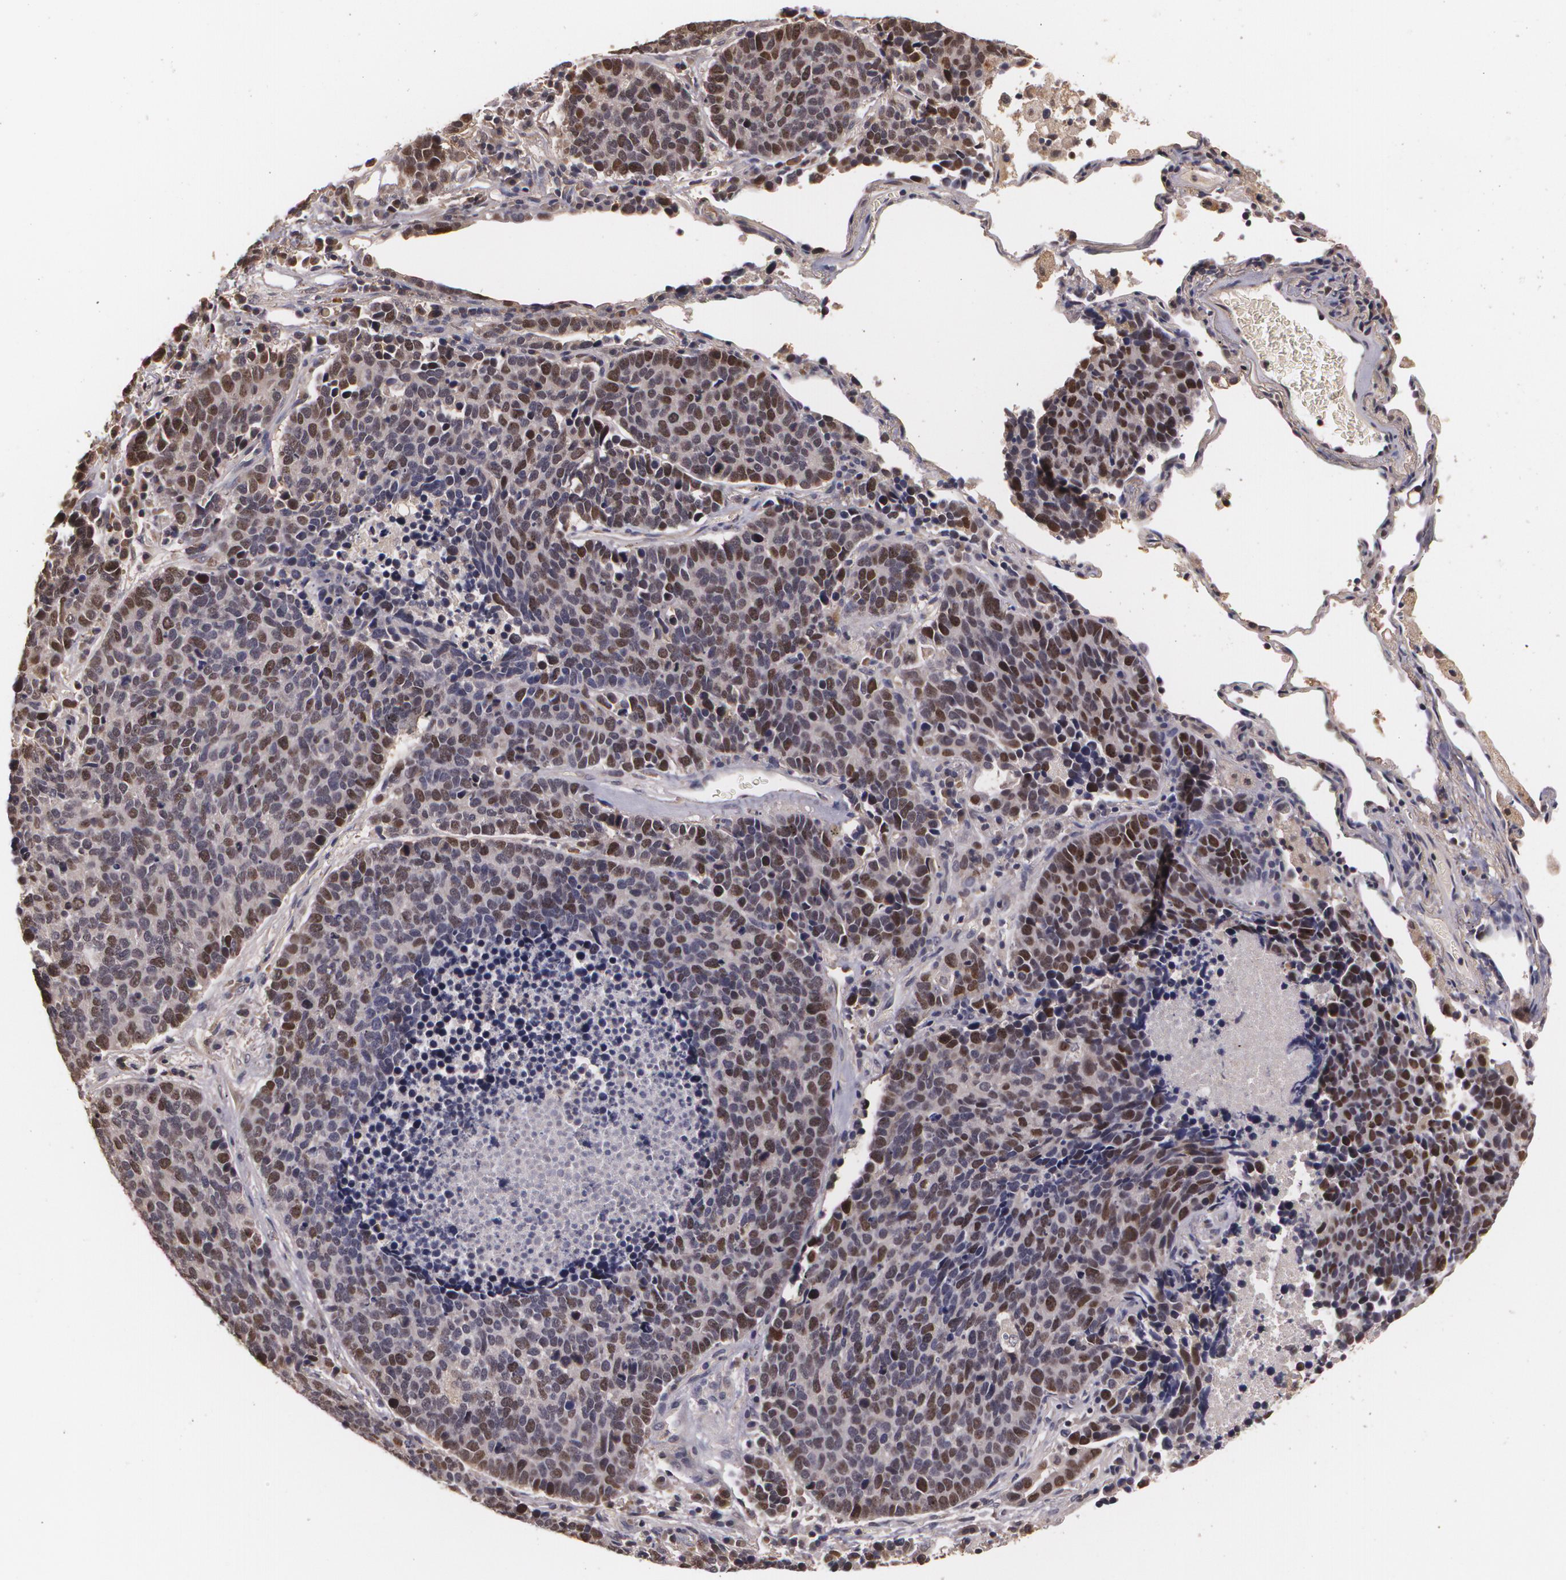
{"staining": {"intensity": "strong", "quantity": ">75%", "location": "nuclear"}, "tissue": "lung cancer", "cell_type": "Tumor cells", "image_type": "cancer", "snomed": [{"axis": "morphology", "description": "Neoplasm, malignant, NOS"}, {"axis": "topography", "description": "Lung"}], "caption": "High-magnification brightfield microscopy of lung cancer (neoplasm (malignant)) stained with DAB (brown) and counterstained with hematoxylin (blue). tumor cells exhibit strong nuclear positivity is present in about>75% of cells.", "gene": "BRCA1", "patient": {"sex": "female", "age": 75}}